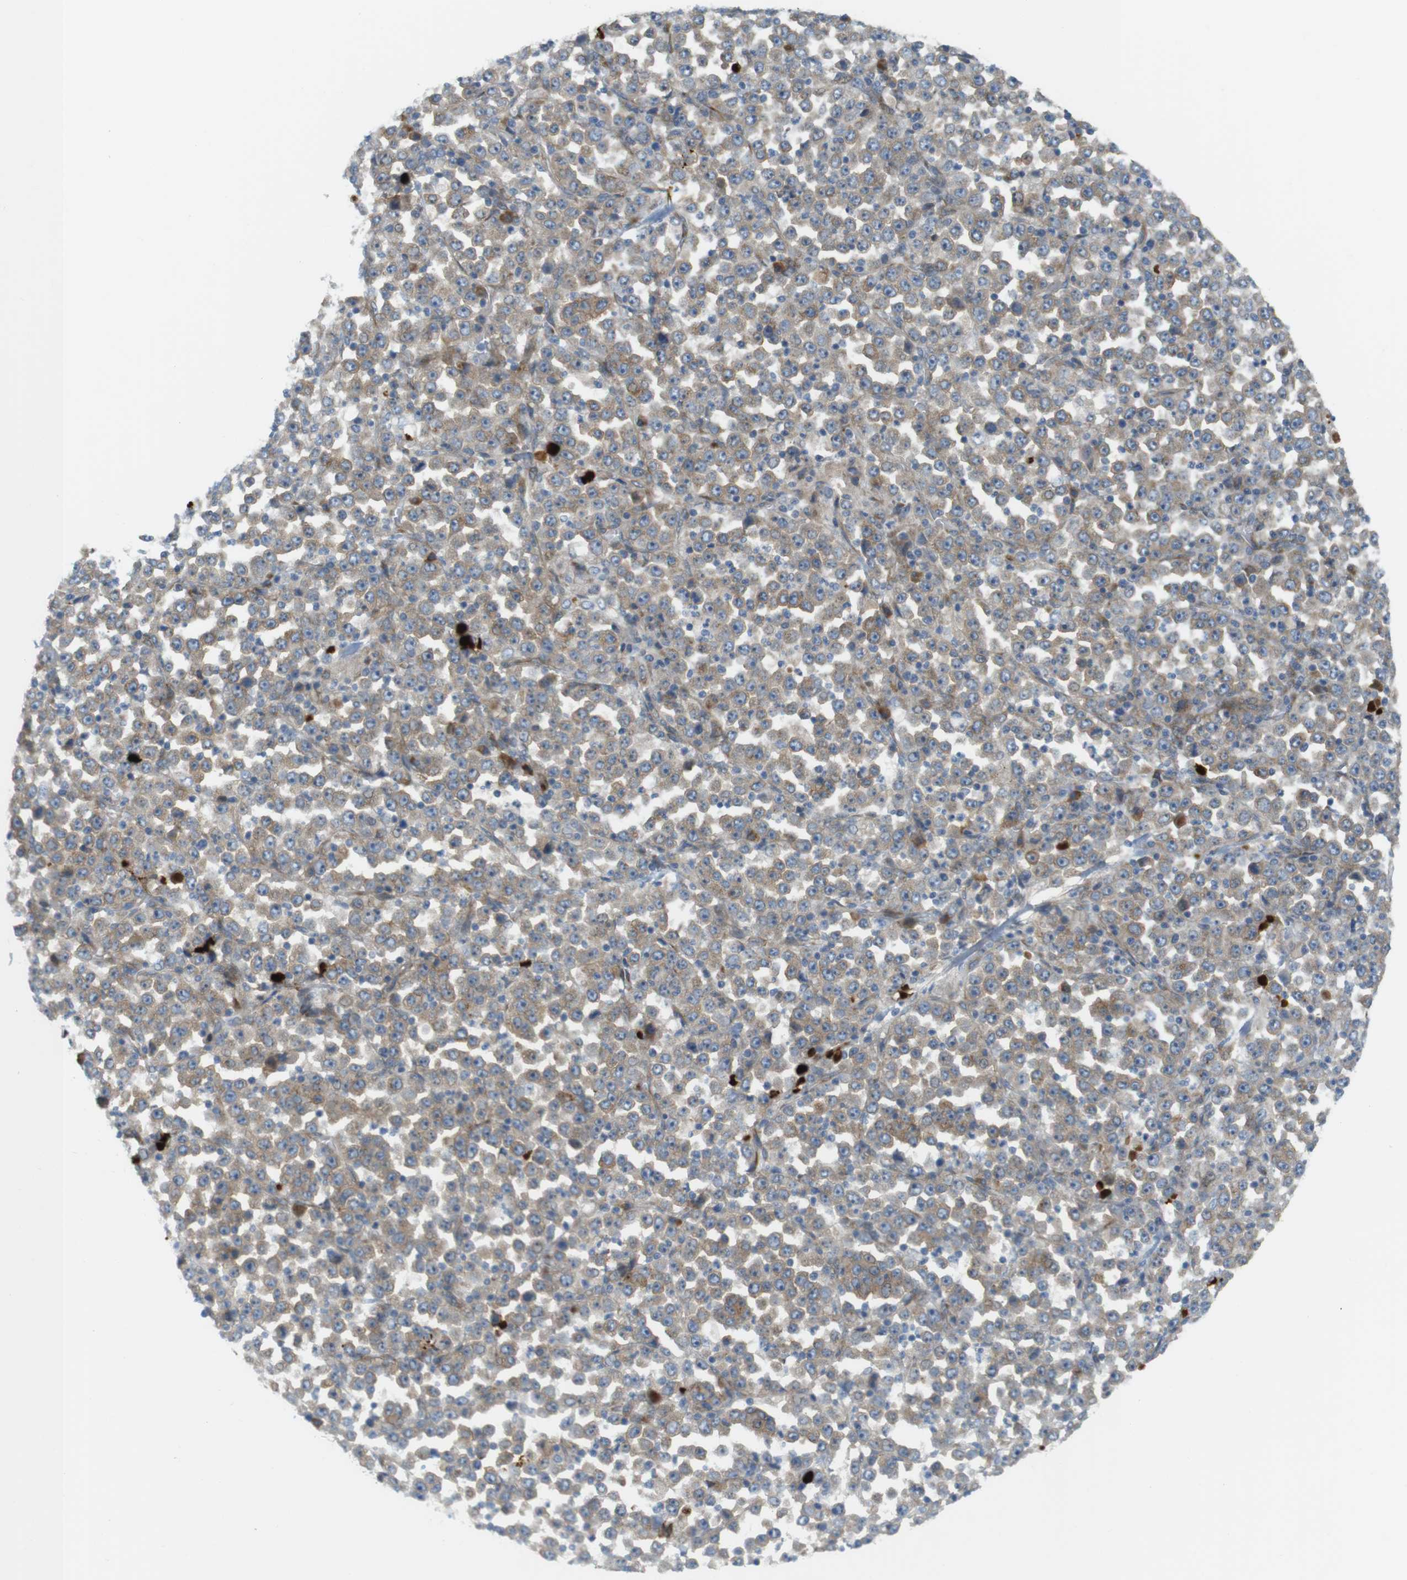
{"staining": {"intensity": "weak", "quantity": ">75%", "location": "cytoplasmic/membranous"}, "tissue": "stomach cancer", "cell_type": "Tumor cells", "image_type": "cancer", "snomed": [{"axis": "morphology", "description": "Normal tissue, NOS"}, {"axis": "morphology", "description": "Adenocarcinoma, NOS"}, {"axis": "topography", "description": "Stomach, upper"}, {"axis": "topography", "description": "Stomach"}], "caption": "Protein staining demonstrates weak cytoplasmic/membranous positivity in about >75% of tumor cells in stomach adenocarcinoma.", "gene": "GJC3", "patient": {"sex": "male", "age": 59}}